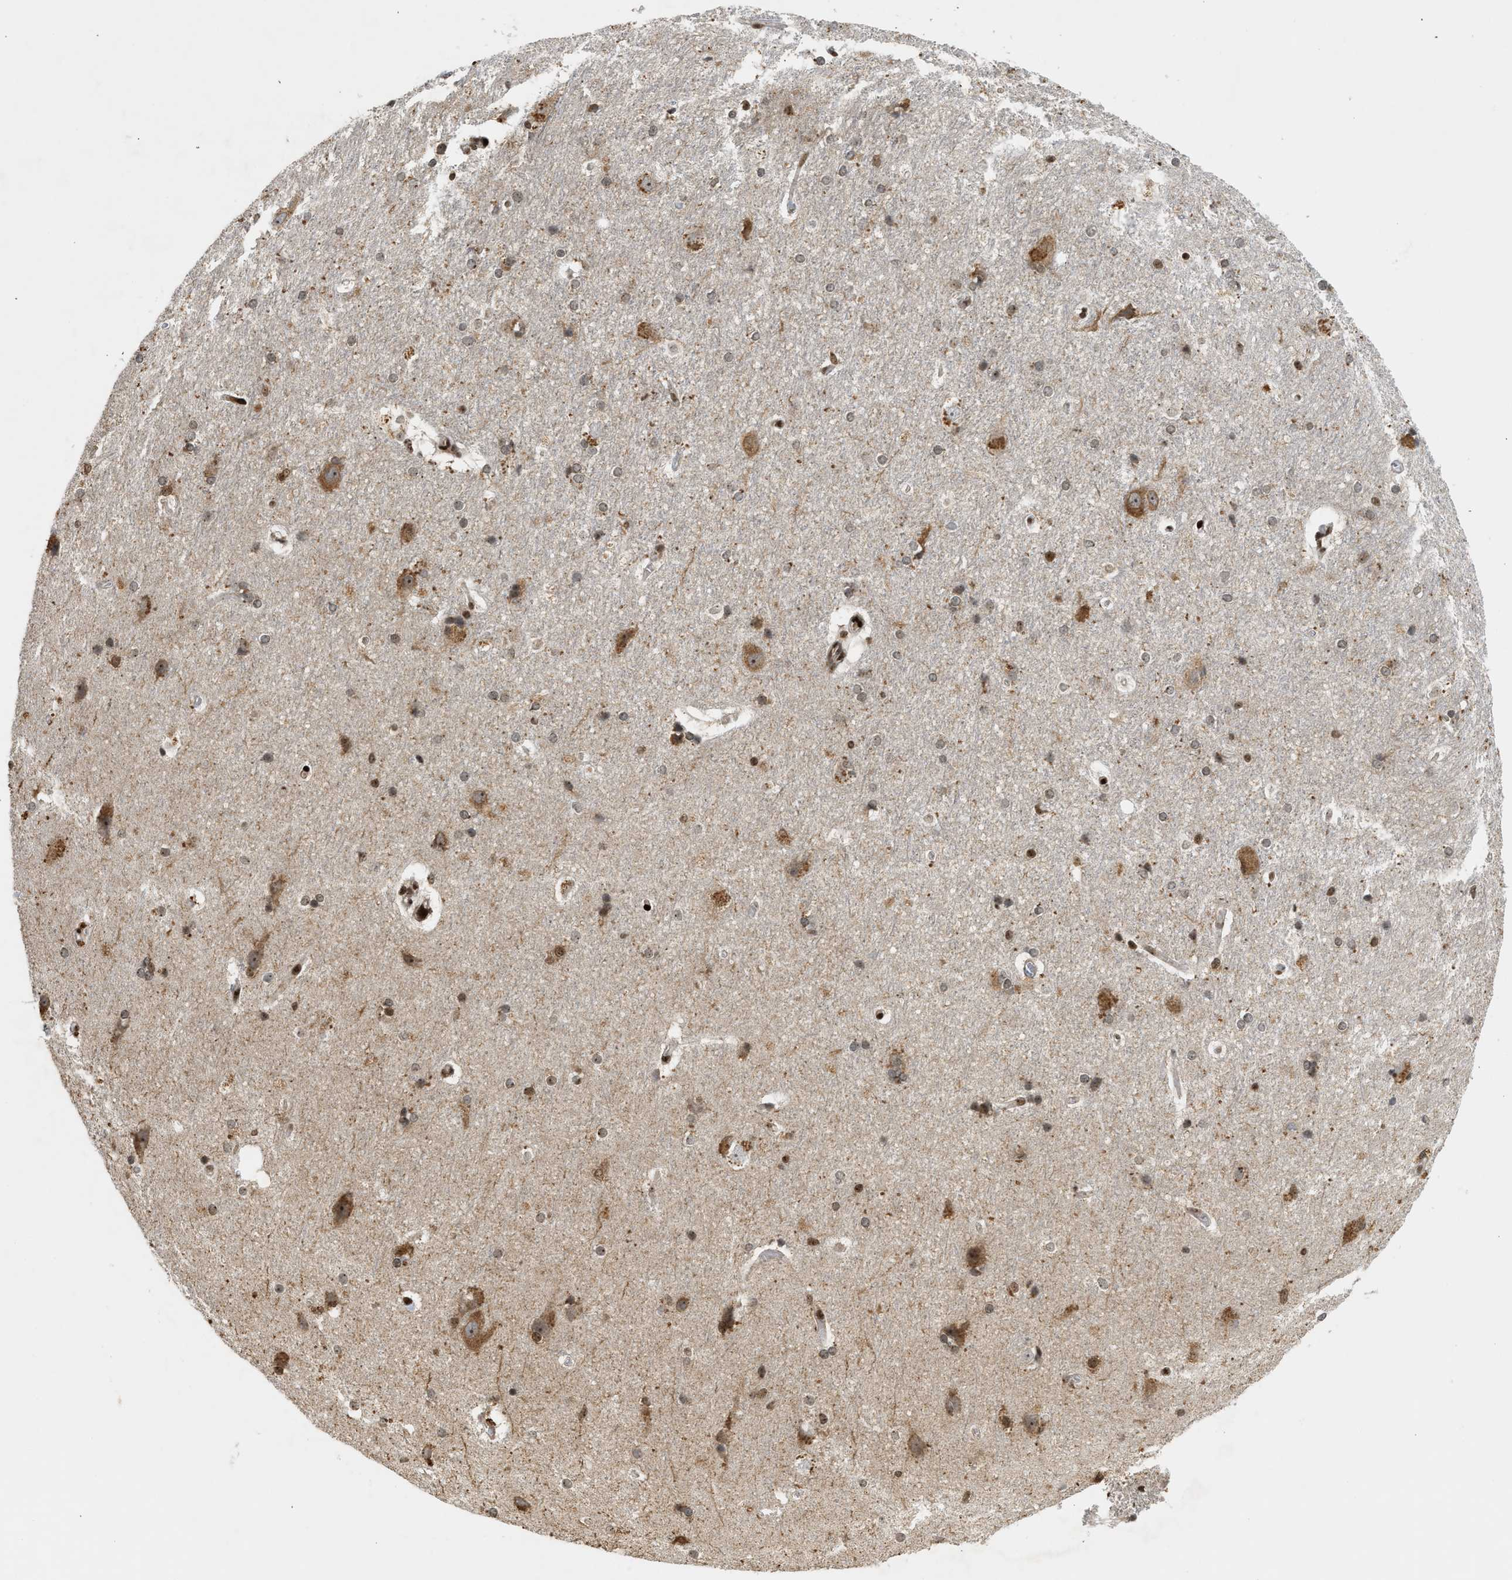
{"staining": {"intensity": "weak", "quantity": "25%-75%", "location": "nuclear"}, "tissue": "hippocampus", "cell_type": "Glial cells", "image_type": "normal", "snomed": [{"axis": "morphology", "description": "Normal tissue, NOS"}, {"axis": "topography", "description": "Hippocampus"}], "caption": "IHC of benign human hippocampus reveals low levels of weak nuclear staining in approximately 25%-75% of glial cells. The protein is shown in brown color, while the nuclei are stained blue.", "gene": "ZNF22", "patient": {"sex": "female", "age": 19}}